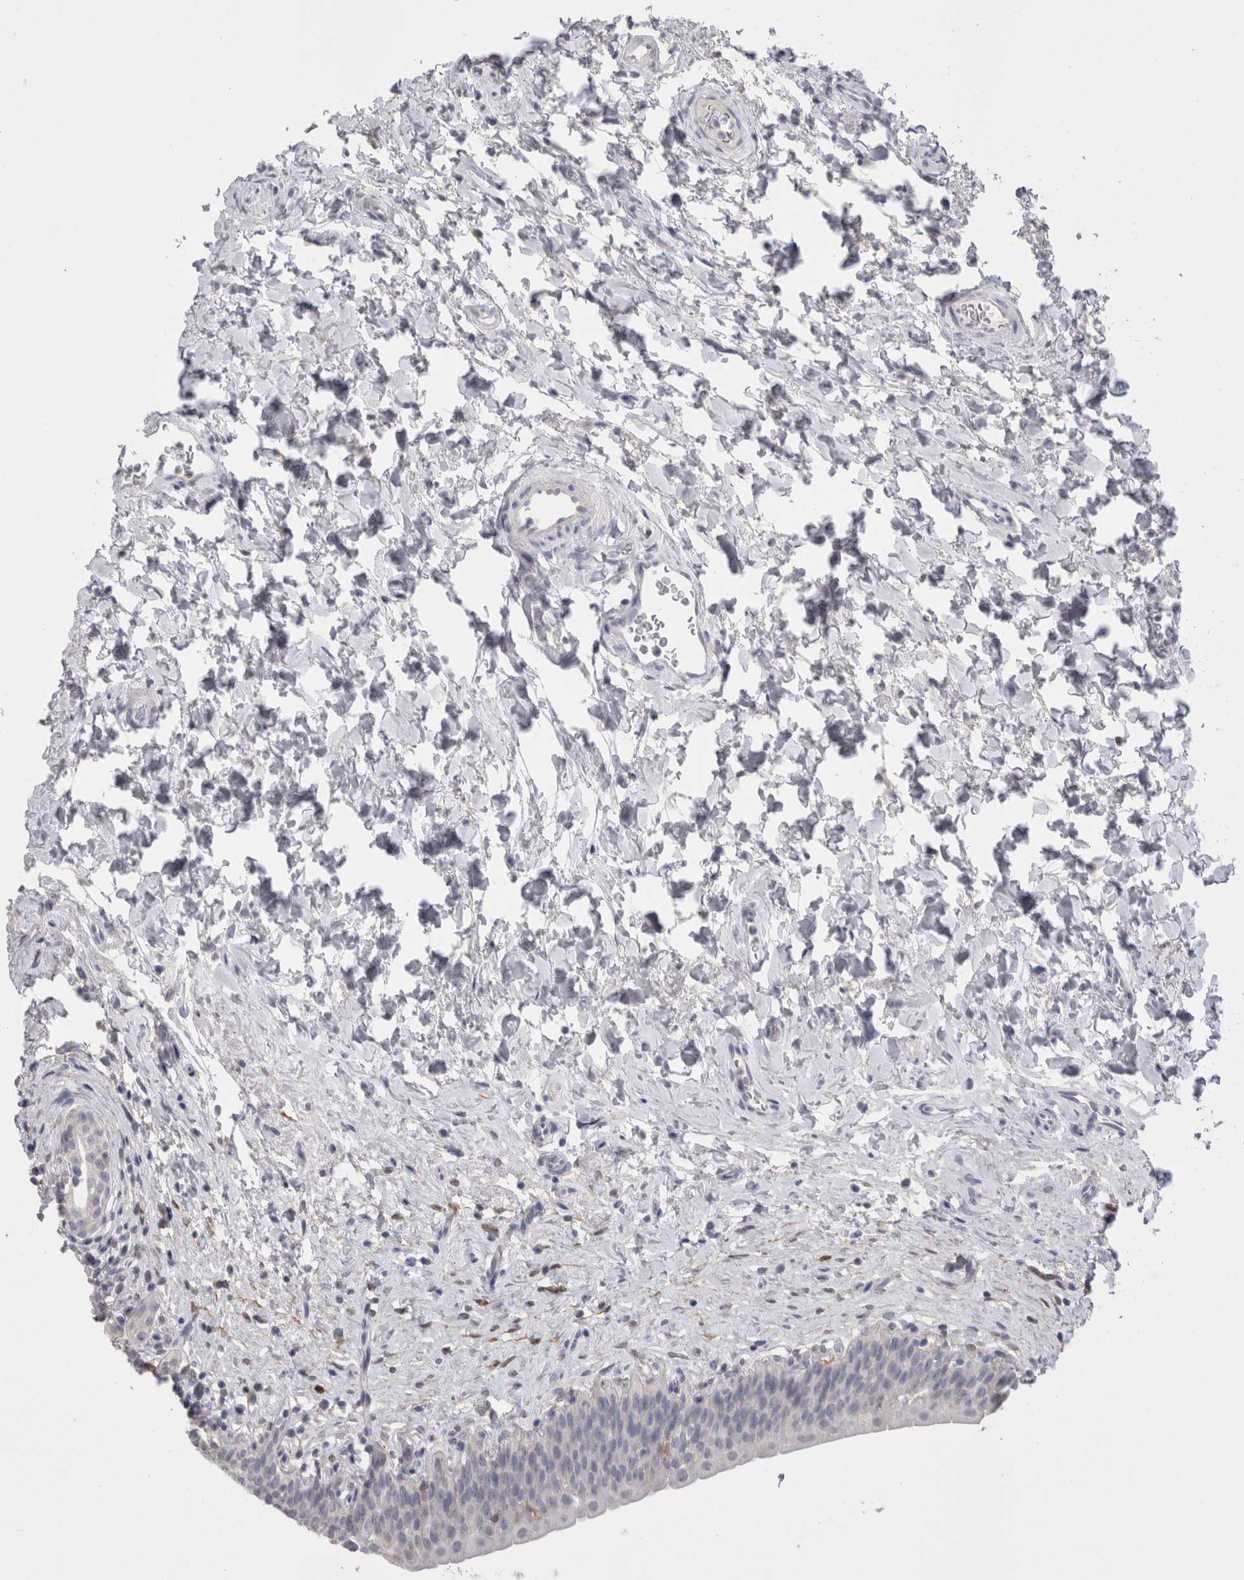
{"staining": {"intensity": "negative", "quantity": "none", "location": "none"}, "tissue": "urinary bladder", "cell_type": "Urothelial cells", "image_type": "normal", "snomed": [{"axis": "morphology", "description": "Normal tissue, NOS"}, {"axis": "topography", "description": "Urinary bladder"}], "caption": "High magnification brightfield microscopy of unremarkable urinary bladder stained with DAB (brown) and counterstained with hematoxylin (blue): urothelial cells show no significant expression.", "gene": "SUCNR1", "patient": {"sex": "male", "age": 83}}